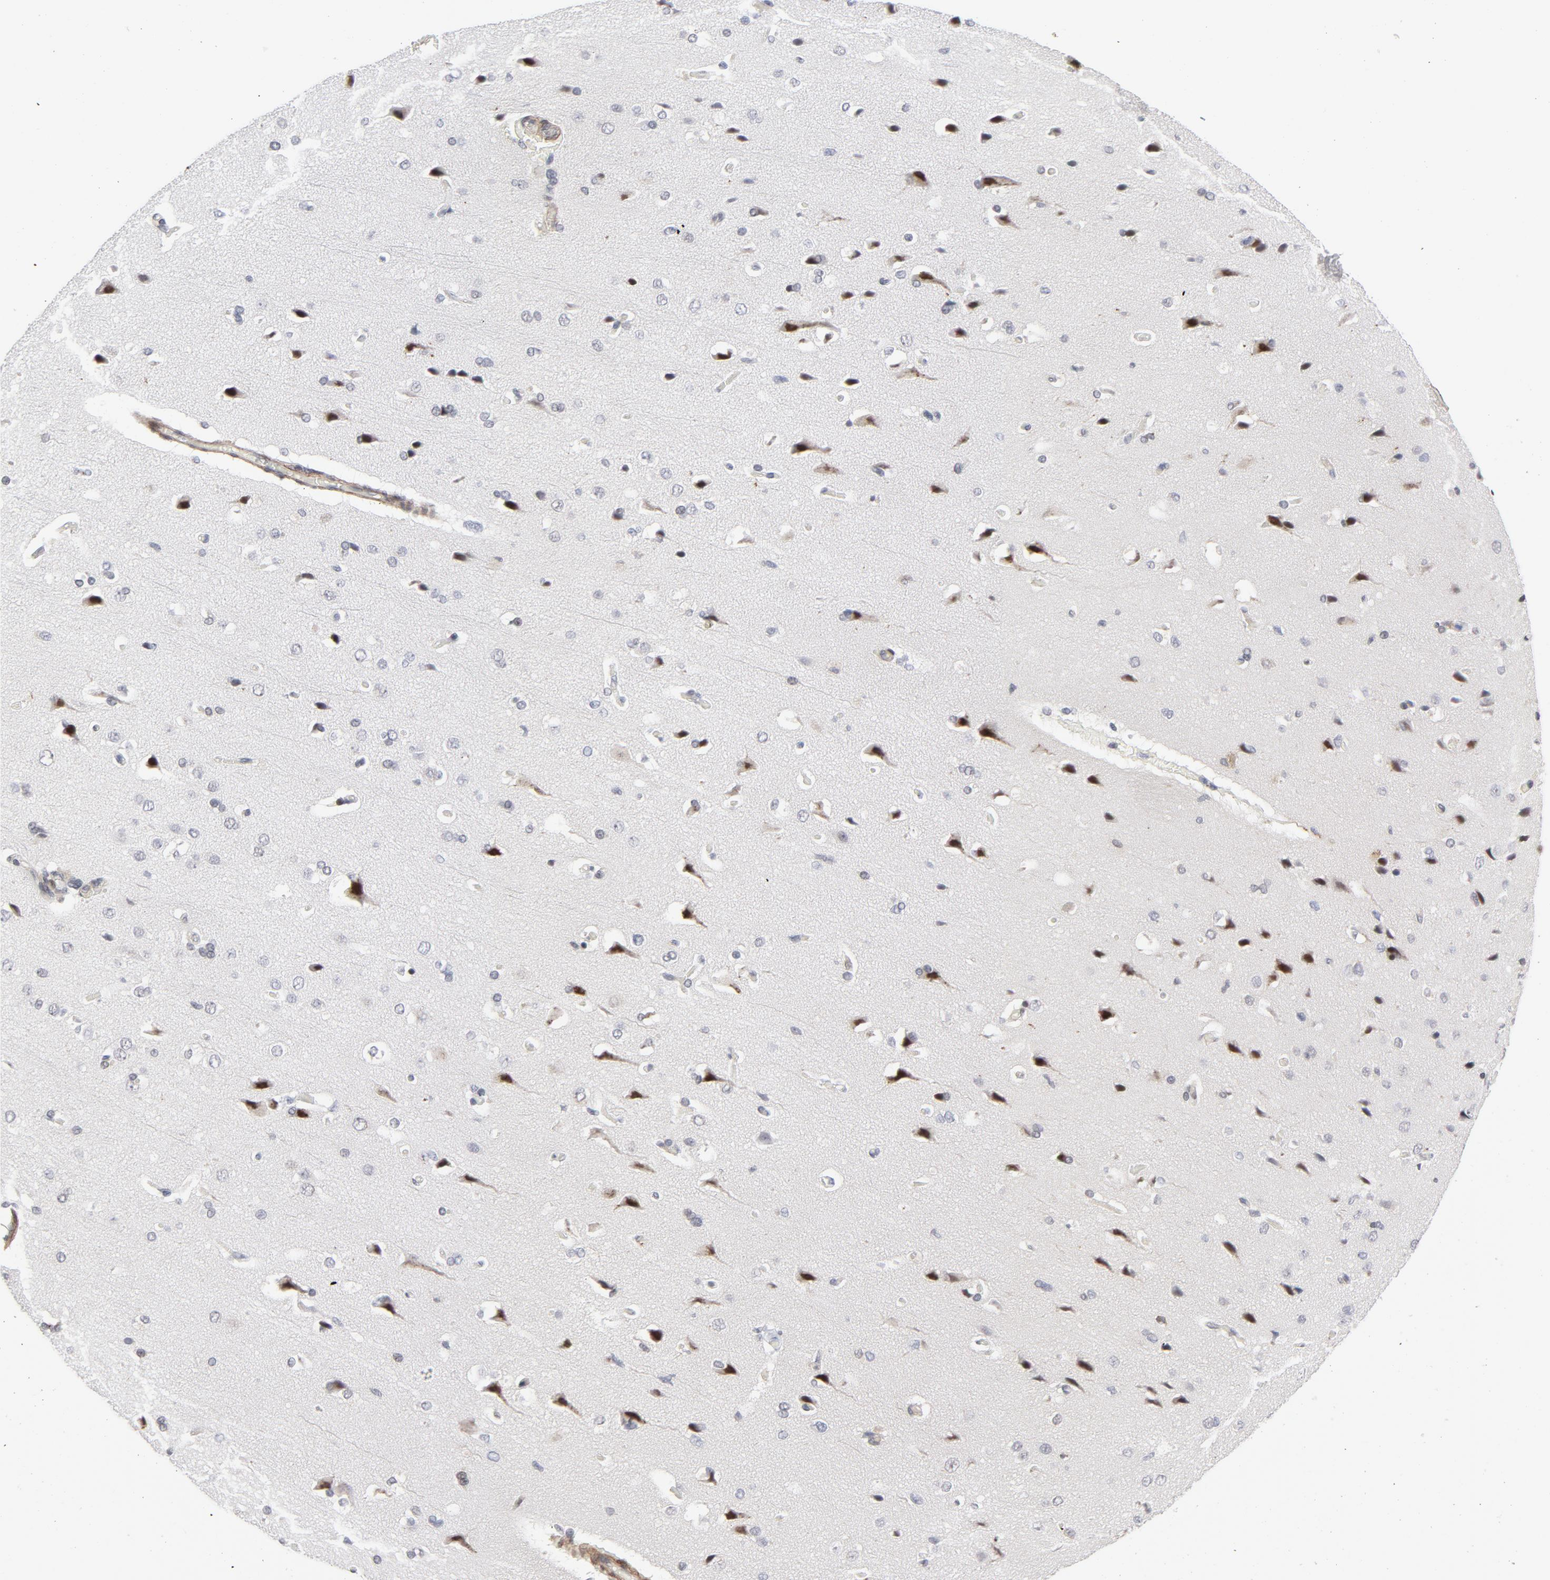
{"staining": {"intensity": "weak", "quantity": "25%-75%", "location": "cytoplasmic/membranous,nuclear"}, "tissue": "cerebral cortex", "cell_type": "Endothelial cells", "image_type": "normal", "snomed": [{"axis": "morphology", "description": "Normal tissue, NOS"}, {"axis": "topography", "description": "Cerebral cortex"}], "caption": "Human cerebral cortex stained for a protein (brown) displays weak cytoplasmic/membranous,nuclear positive staining in approximately 25%-75% of endothelial cells.", "gene": "NFIC", "patient": {"sex": "male", "age": 62}}